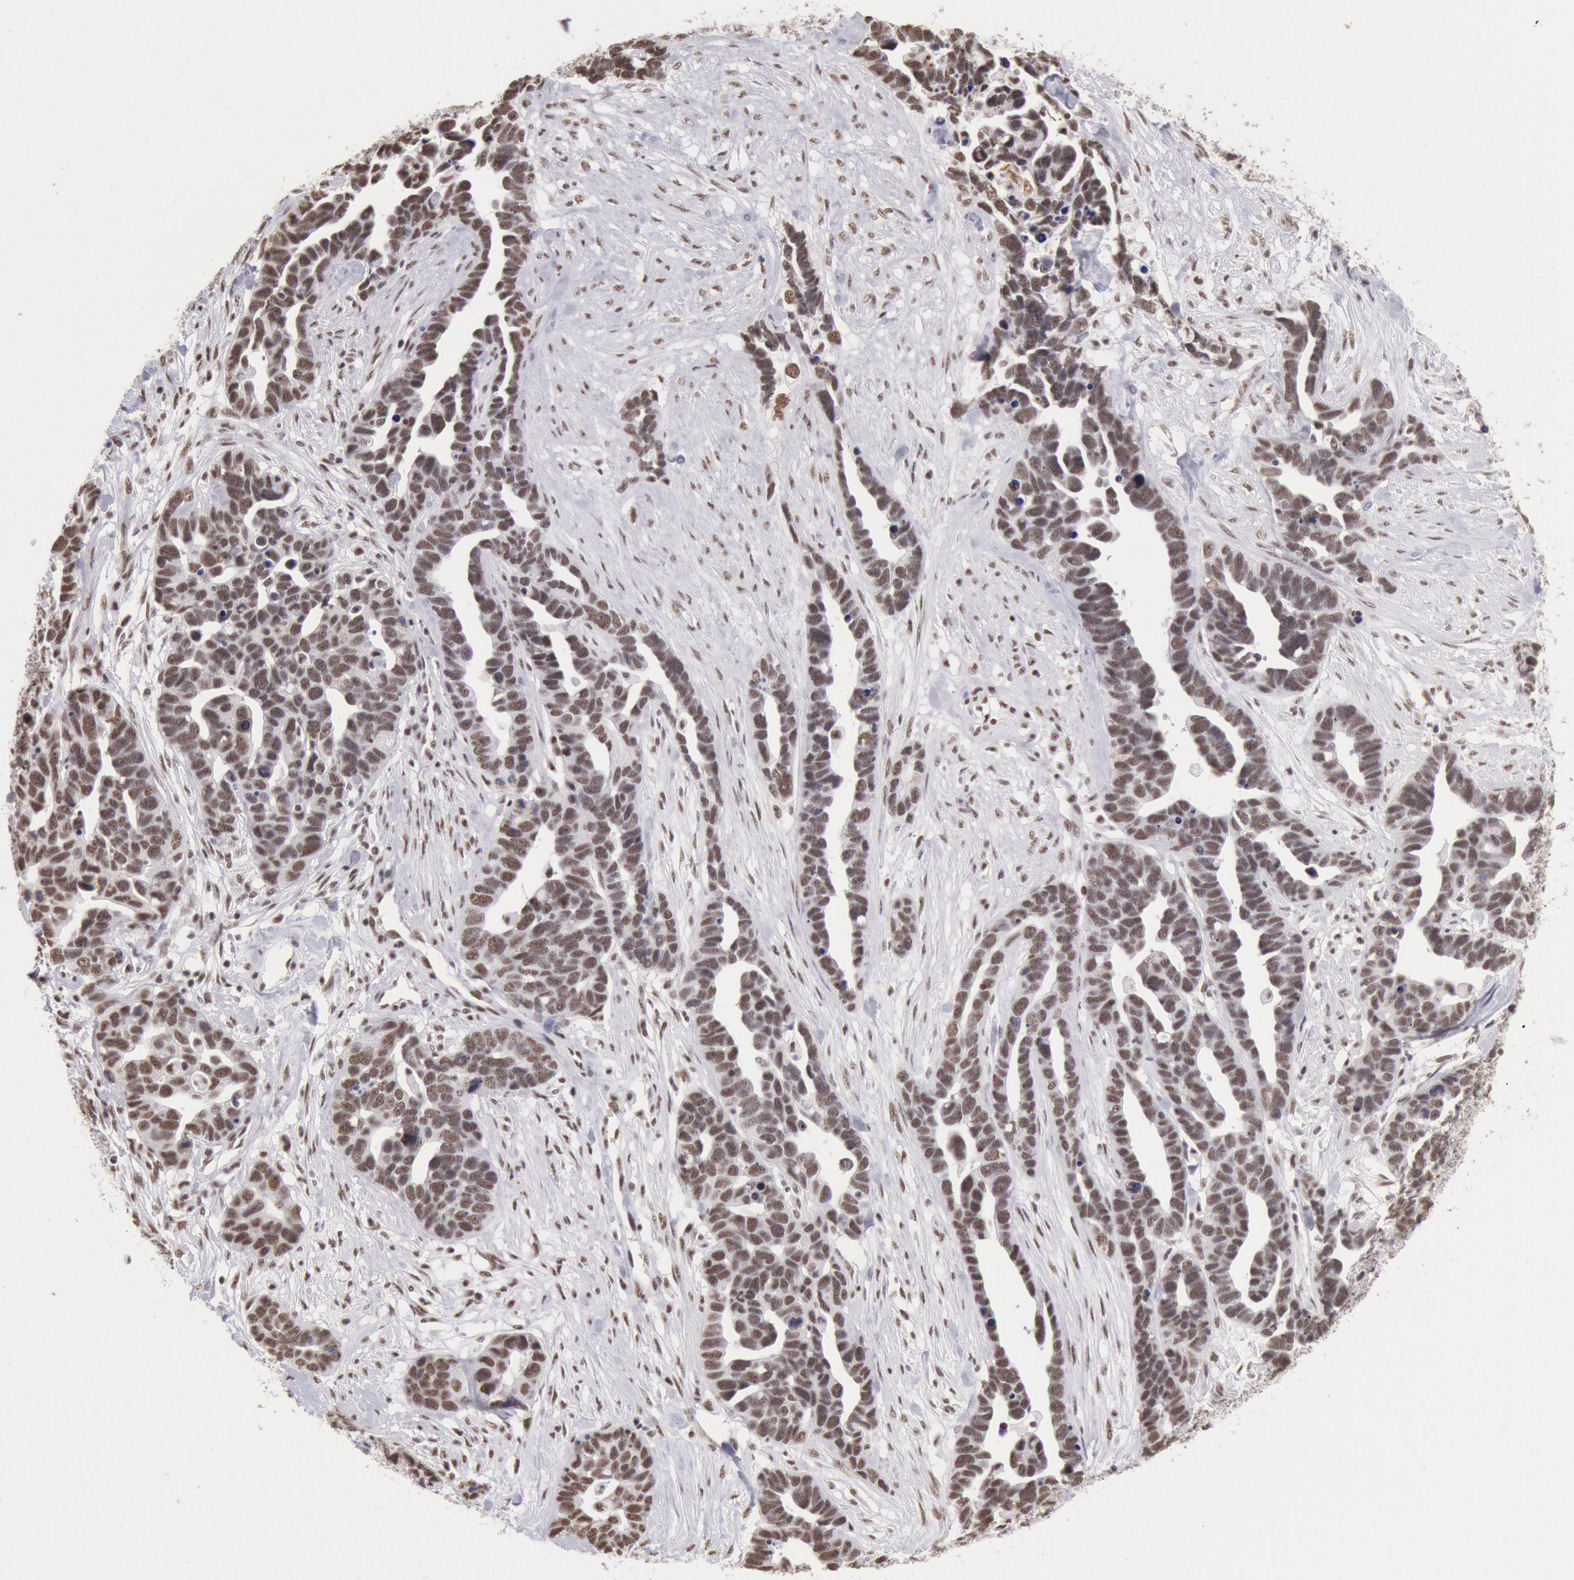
{"staining": {"intensity": "moderate", "quantity": ">75%", "location": "nuclear"}, "tissue": "ovarian cancer", "cell_type": "Tumor cells", "image_type": "cancer", "snomed": [{"axis": "morphology", "description": "Cystadenocarcinoma, serous, NOS"}, {"axis": "topography", "description": "Ovary"}], "caption": "A brown stain highlights moderate nuclear expression of a protein in human ovarian cancer (serous cystadenocarcinoma) tumor cells.", "gene": "SNRPD3", "patient": {"sex": "female", "age": 54}}